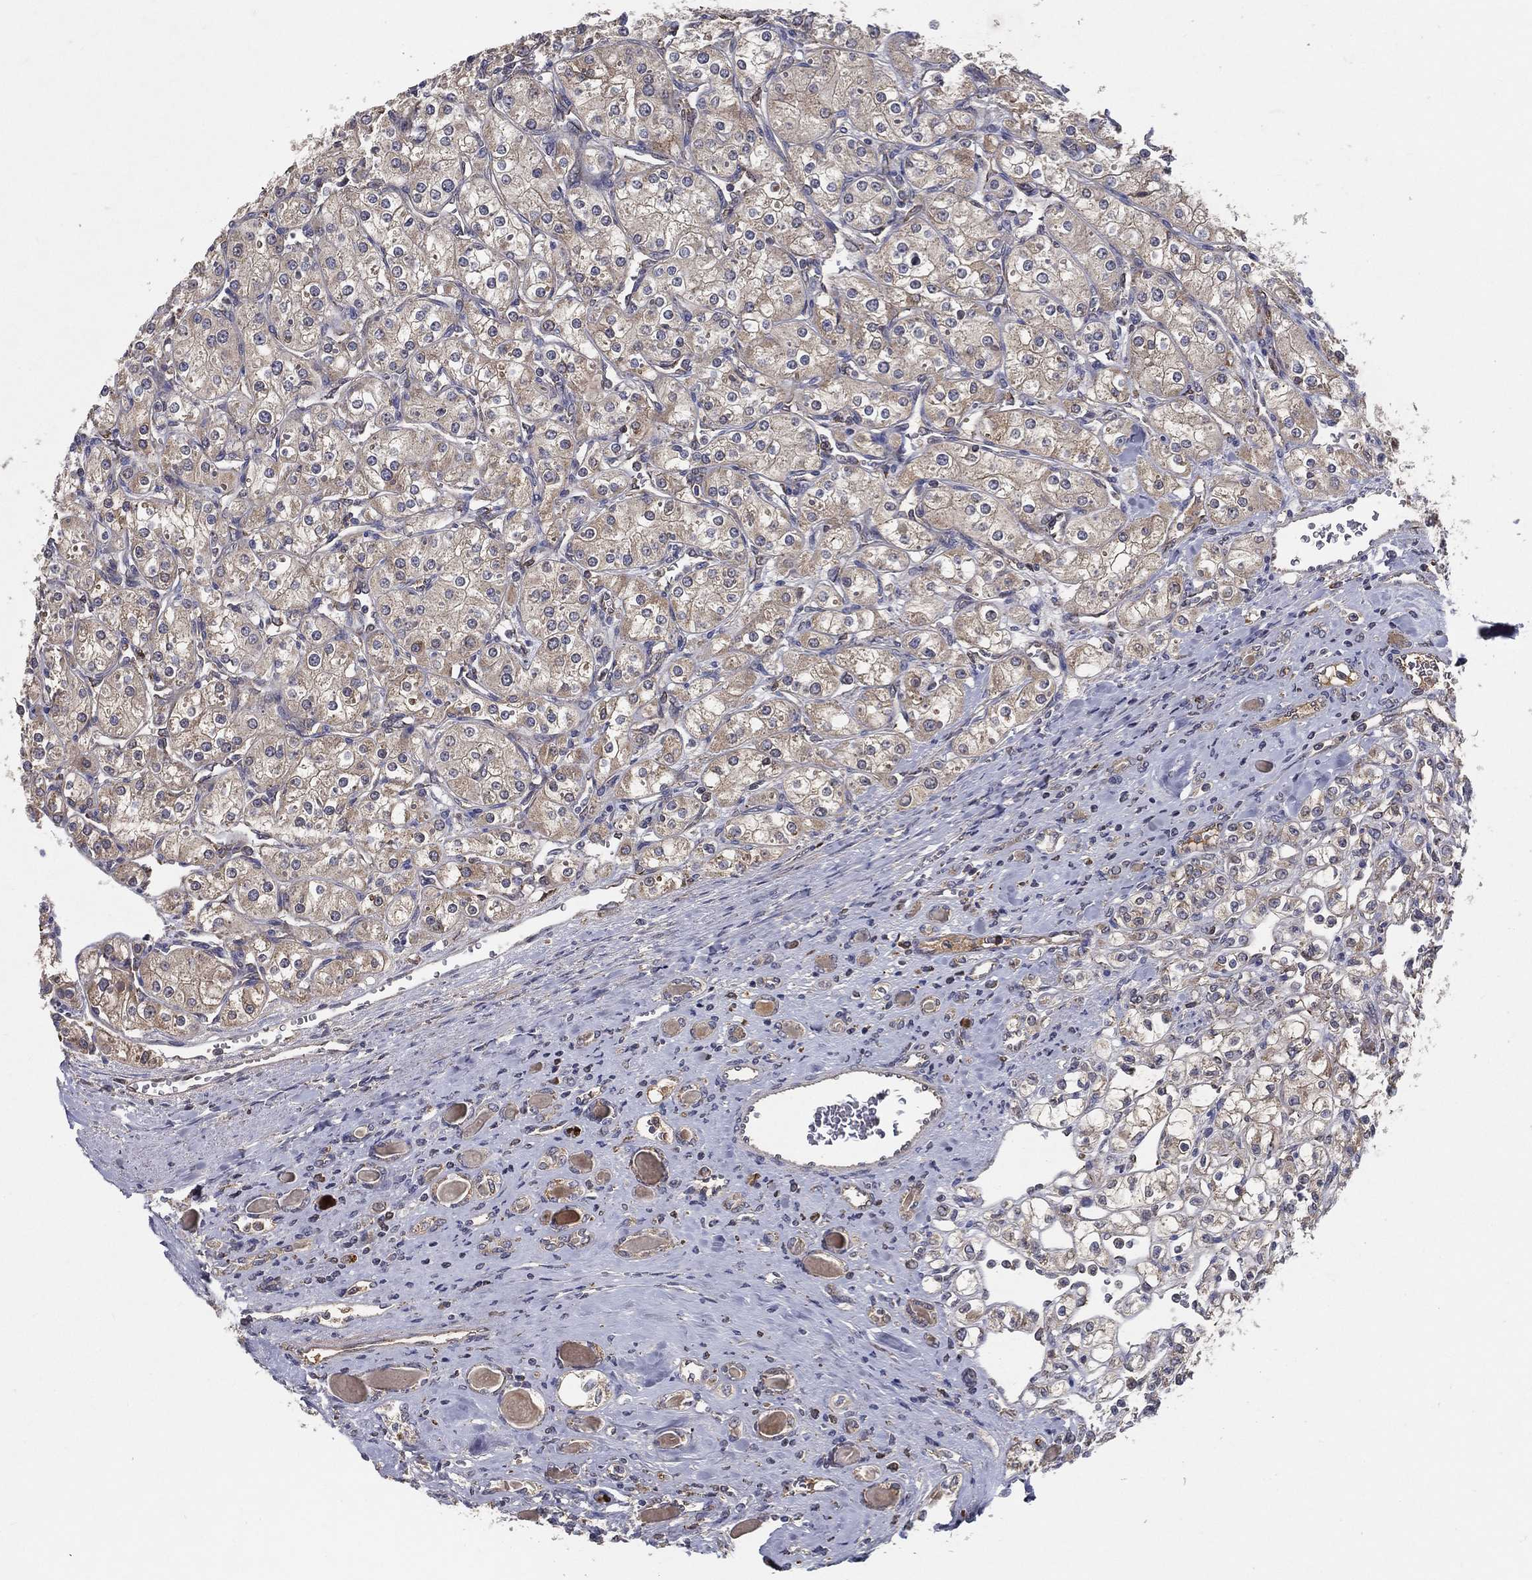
{"staining": {"intensity": "weak", "quantity": "<25%", "location": "cytoplasmic/membranous"}, "tissue": "renal cancer", "cell_type": "Tumor cells", "image_type": "cancer", "snomed": [{"axis": "morphology", "description": "Adenocarcinoma, NOS"}, {"axis": "topography", "description": "Kidney"}], "caption": "This is an immunohistochemistry photomicrograph of human renal cancer (adenocarcinoma). There is no expression in tumor cells.", "gene": "MT-ND1", "patient": {"sex": "male", "age": 77}}